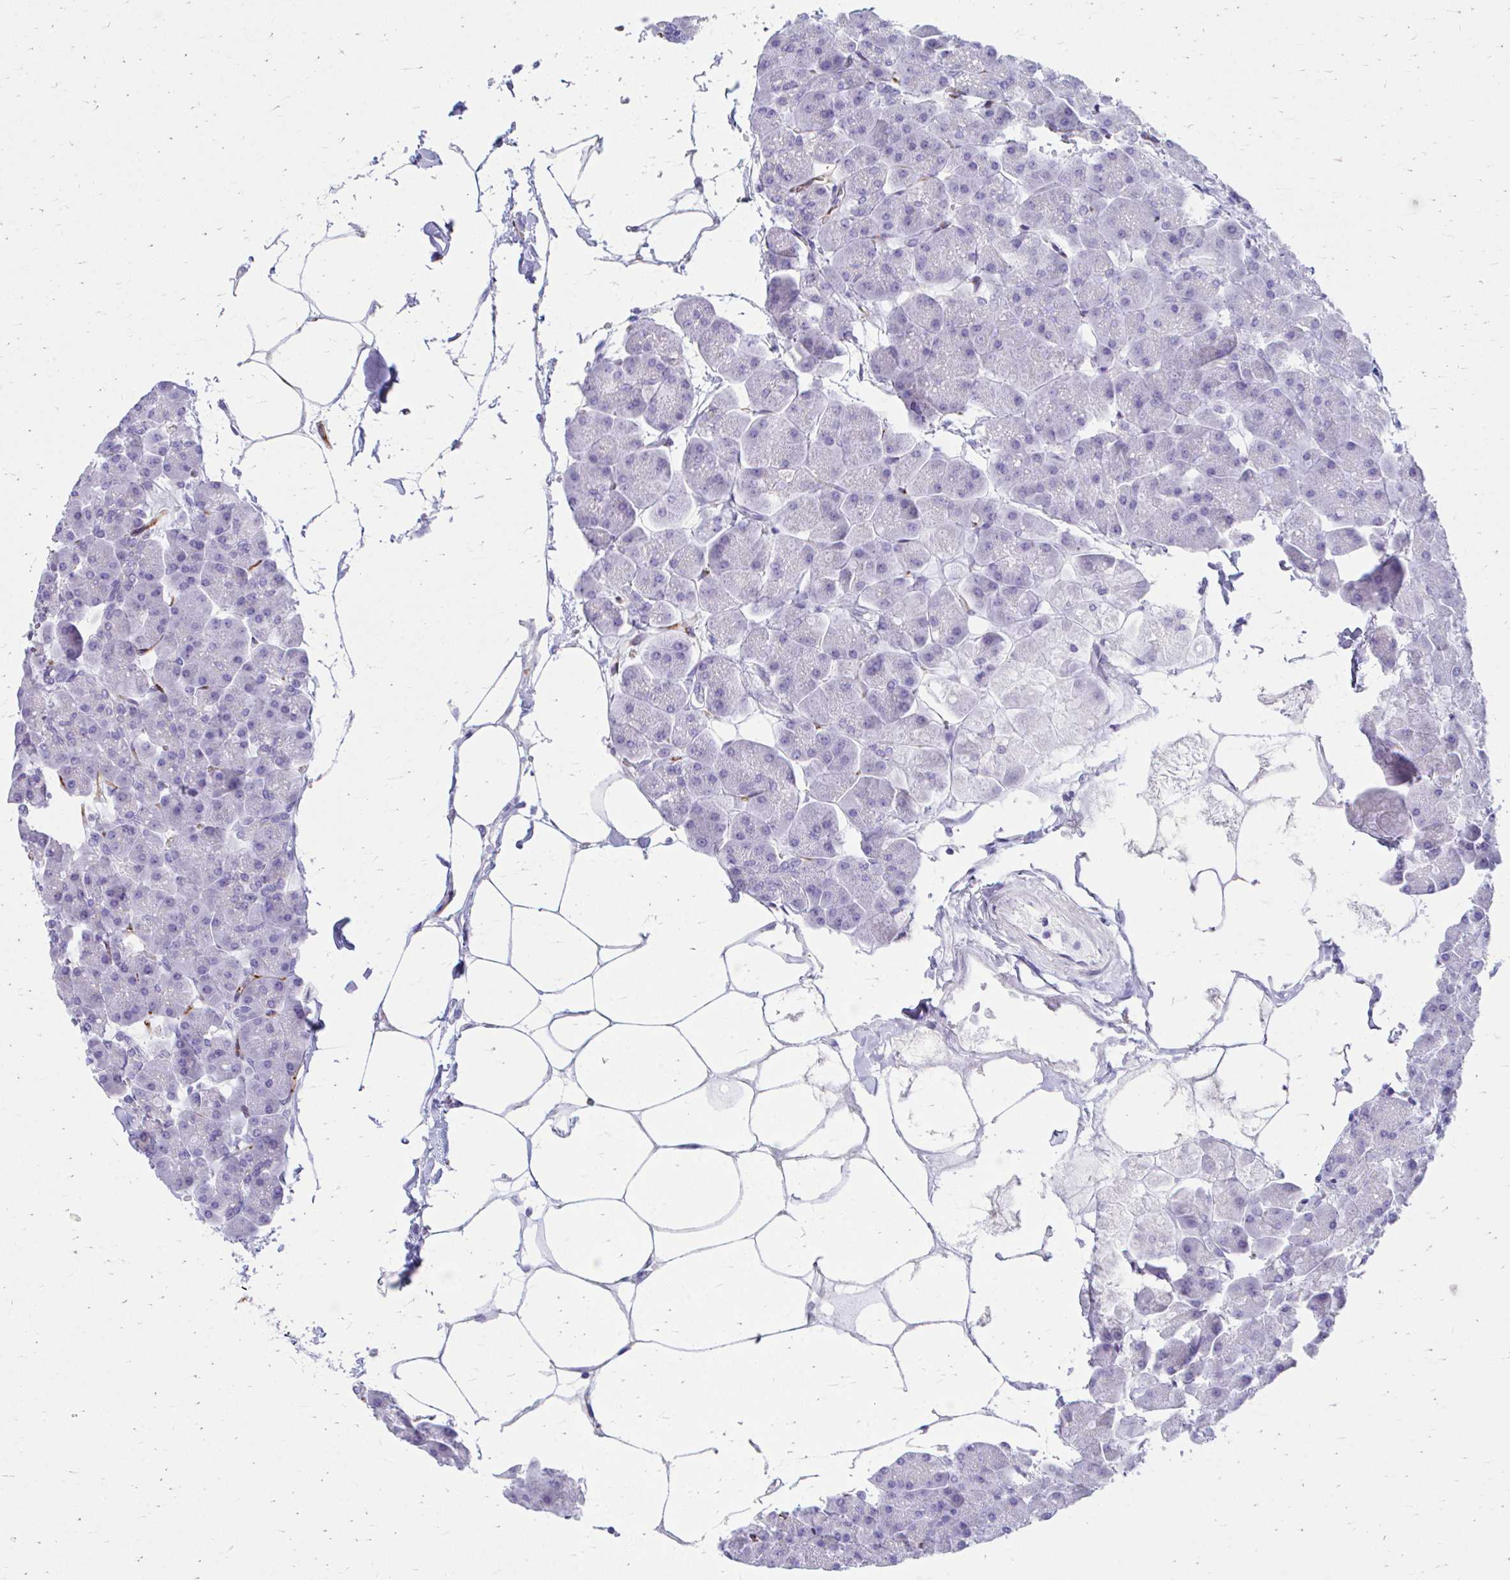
{"staining": {"intensity": "negative", "quantity": "none", "location": "none"}, "tissue": "pancreas", "cell_type": "Exocrine glandular cells", "image_type": "normal", "snomed": [{"axis": "morphology", "description": "Normal tissue, NOS"}, {"axis": "topography", "description": "Pancreas"}], "caption": "IHC histopathology image of unremarkable pancreas stained for a protein (brown), which exhibits no positivity in exocrine glandular cells.", "gene": "ENSG00000285953", "patient": {"sex": "male", "age": 35}}